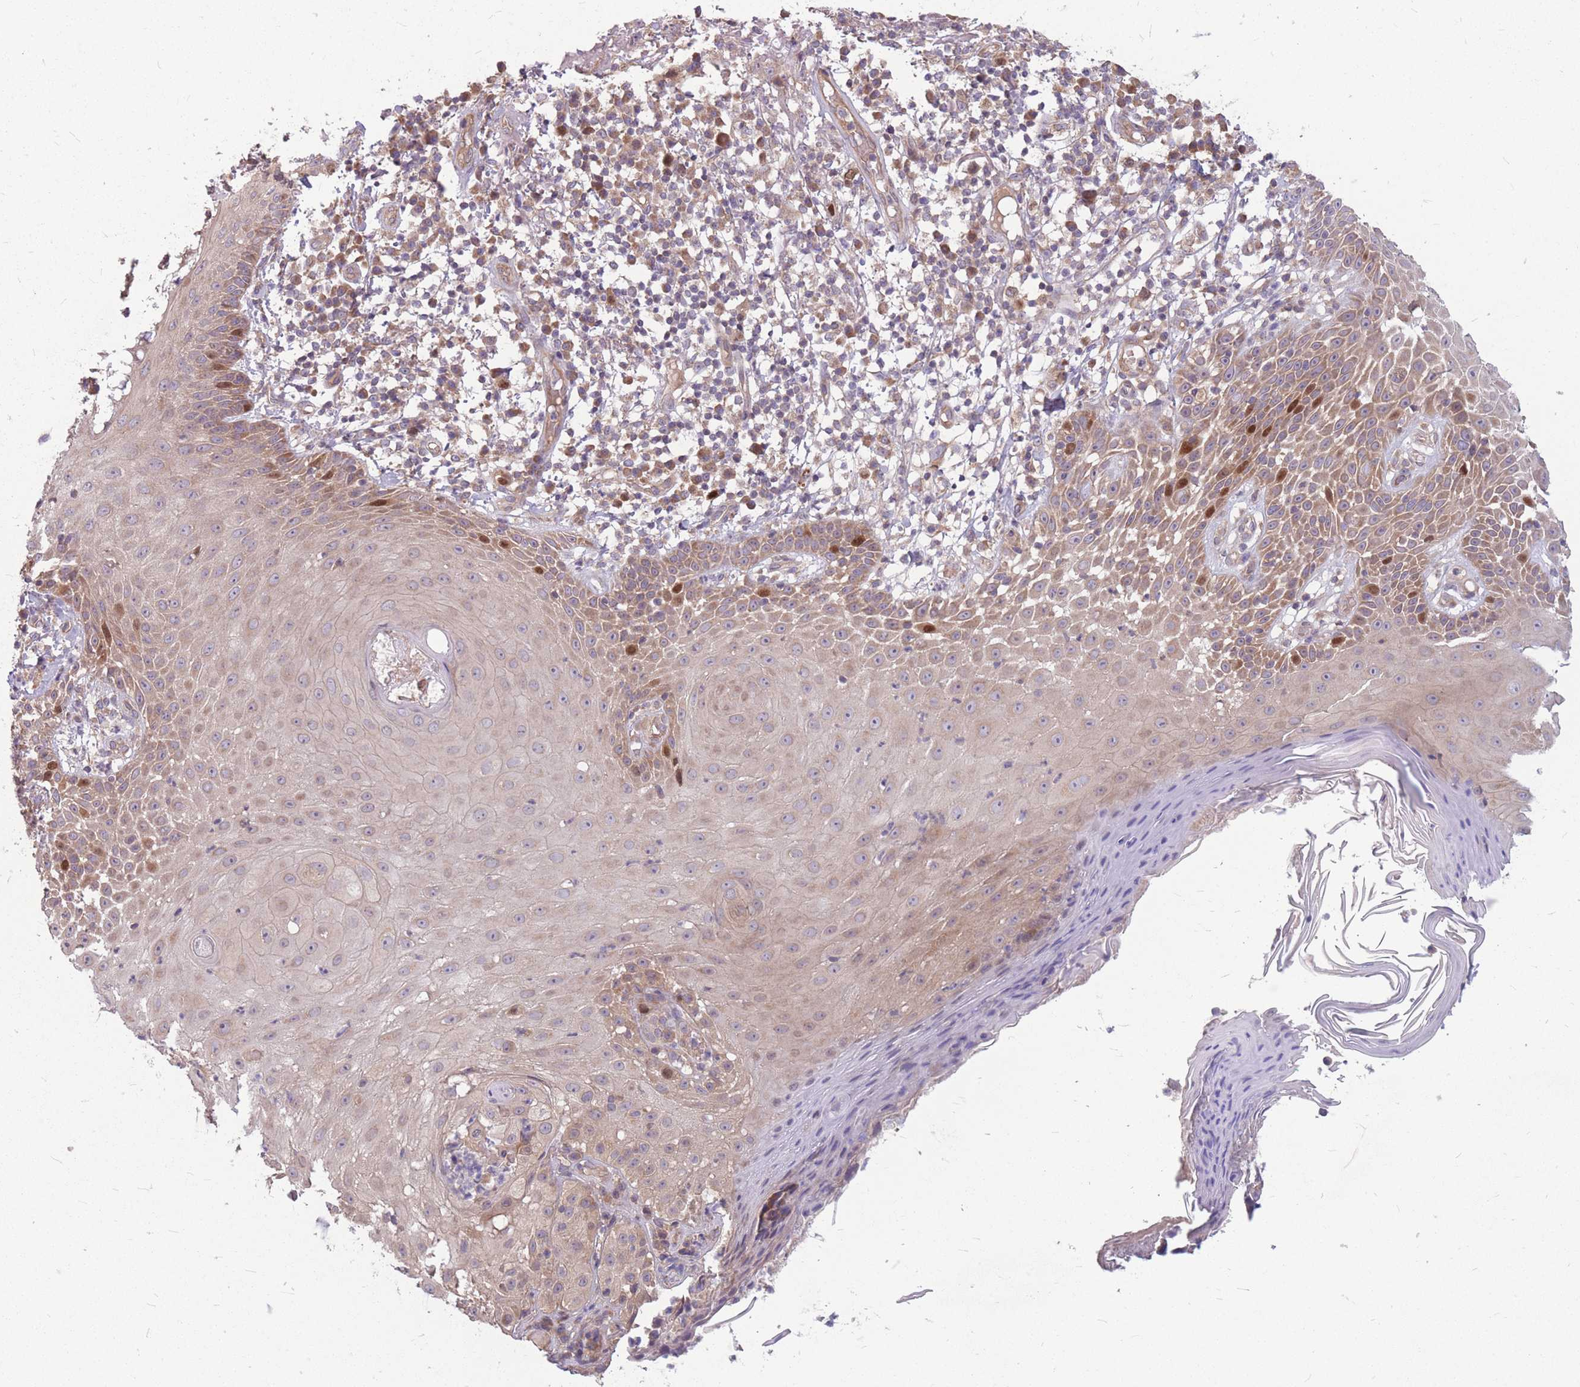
{"staining": {"intensity": "strong", "quantity": "<25%", "location": "nuclear"}, "tissue": "skin cancer", "cell_type": "Tumor cells", "image_type": "cancer", "snomed": [{"axis": "morphology", "description": "Normal tissue, NOS"}, {"axis": "morphology", "description": "Basal cell carcinoma"}, {"axis": "topography", "description": "Skin"}], "caption": "Immunohistochemical staining of human skin cancer reveals medium levels of strong nuclear staining in about <25% of tumor cells. The staining was performed using DAB, with brown indicating positive protein expression. Nuclei are stained blue with hematoxylin.", "gene": "GMNN", "patient": {"sex": "male", "age": 93}}